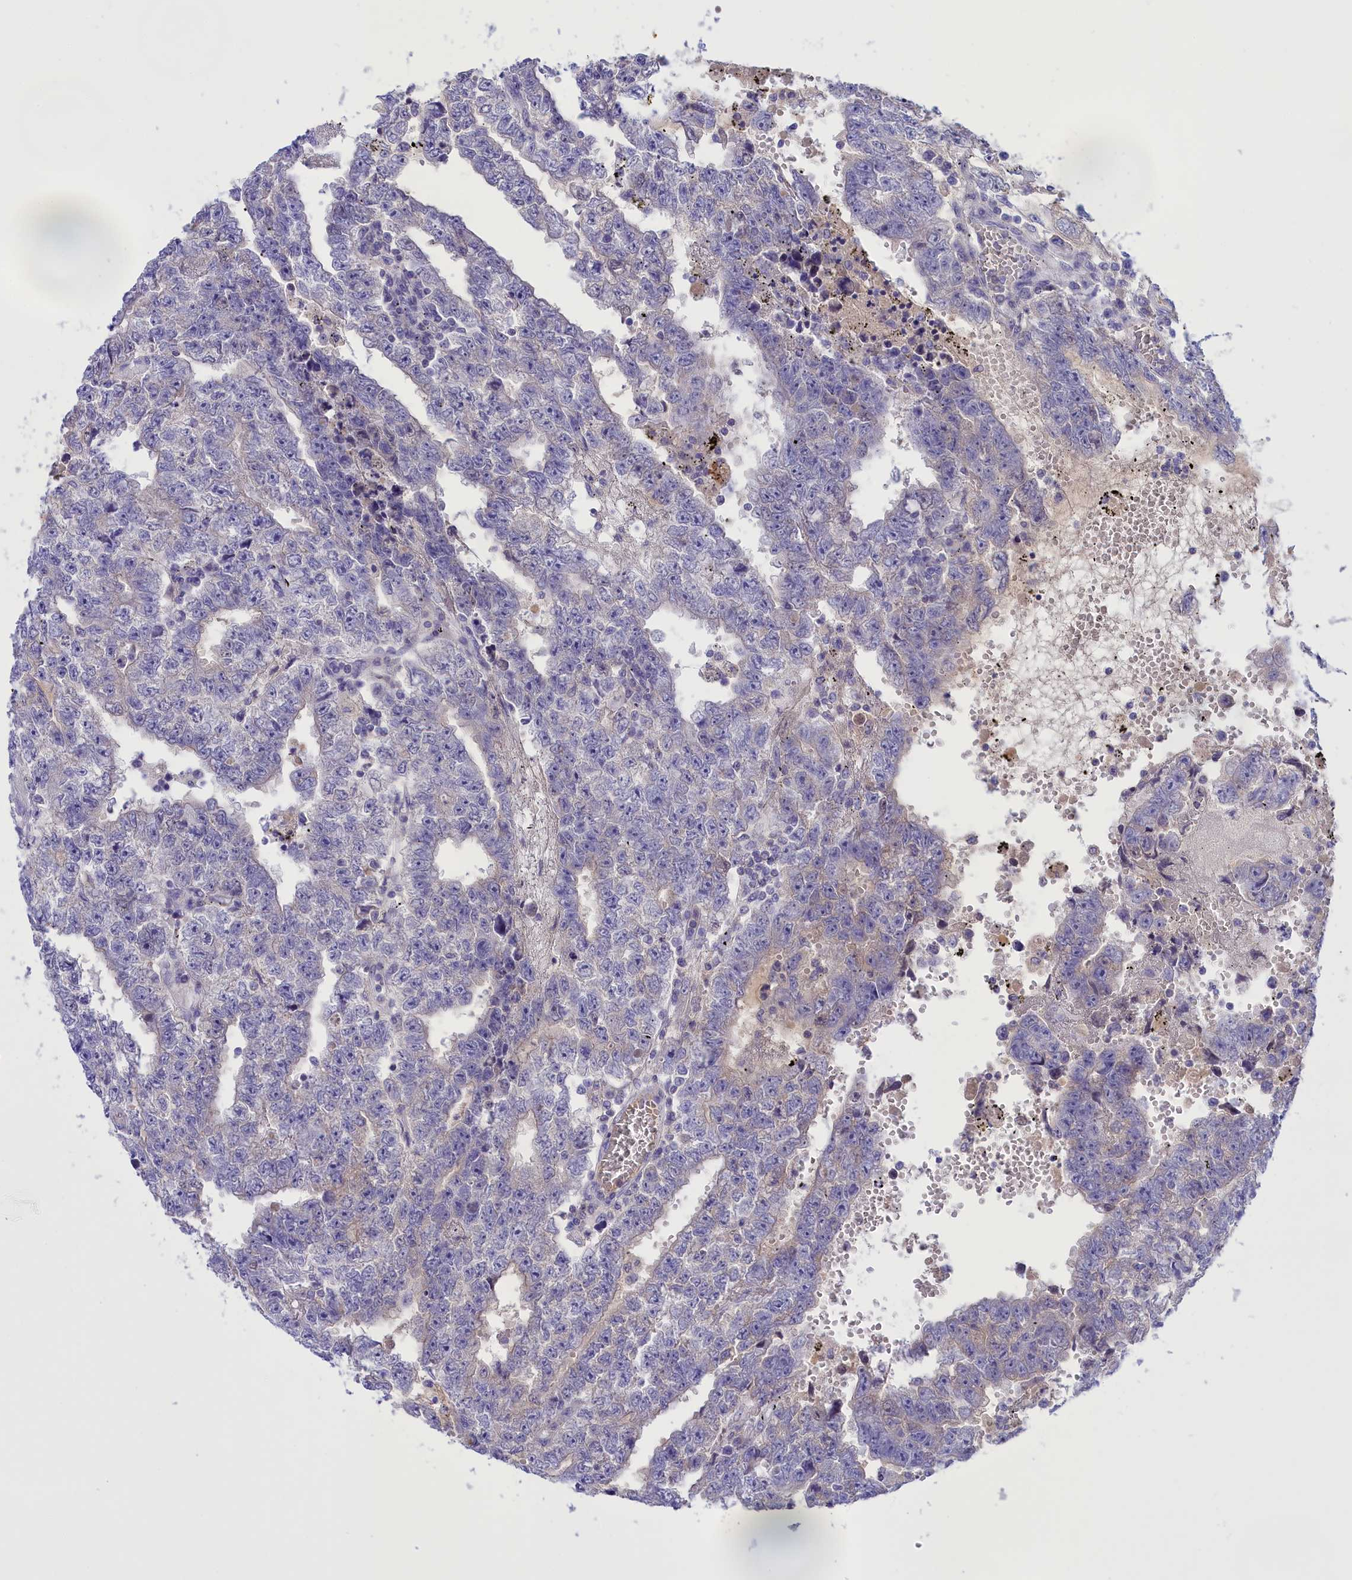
{"staining": {"intensity": "negative", "quantity": "none", "location": "none"}, "tissue": "testis cancer", "cell_type": "Tumor cells", "image_type": "cancer", "snomed": [{"axis": "morphology", "description": "Carcinoma, Embryonal, NOS"}, {"axis": "topography", "description": "Testis"}], "caption": "Immunohistochemistry histopathology image of neoplastic tissue: testis cancer (embryonal carcinoma) stained with DAB reveals no significant protein positivity in tumor cells. Brightfield microscopy of immunohistochemistry stained with DAB (3,3'-diaminobenzidine) (brown) and hematoxylin (blue), captured at high magnification.", "gene": "PROK2", "patient": {"sex": "male", "age": 25}}